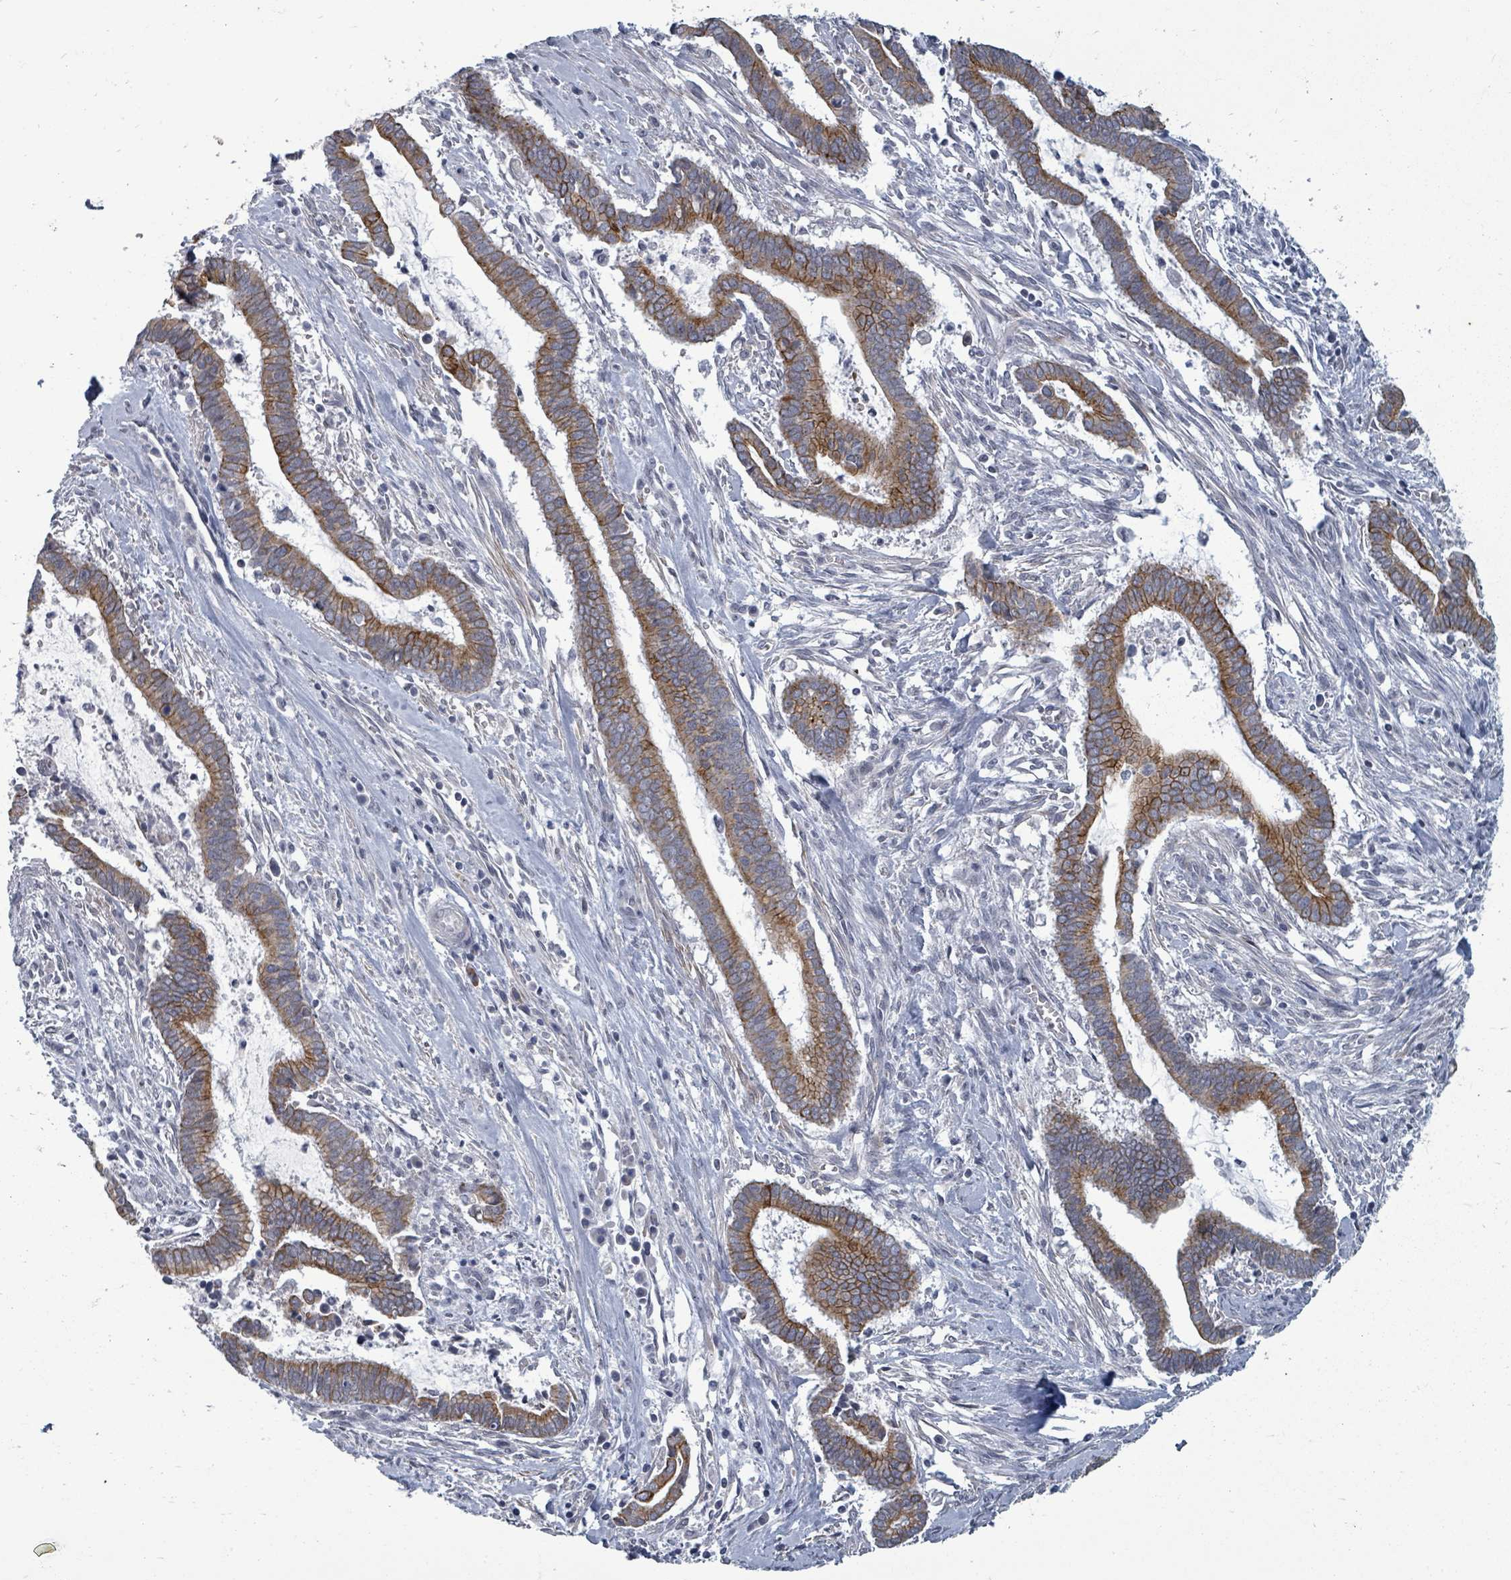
{"staining": {"intensity": "moderate", "quantity": ">75%", "location": "cytoplasmic/membranous"}, "tissue": "cervical cancer", "cell_type": "Tumor cells", "image_type": "cancer", "snomed": [{"axis": "morphology", "description": "Adenocarcinoma, NOS"}, {"axis": "topography", "description": "Cervix"}], "caption": "Protein expression analysis of human cervical adenocarcinoma reveals moderate cytoplasmic/membranous expression in approximately >75% of tumor cells.", "gene": "PTPN20", "patient": {"sex": "female", "age": 44}}